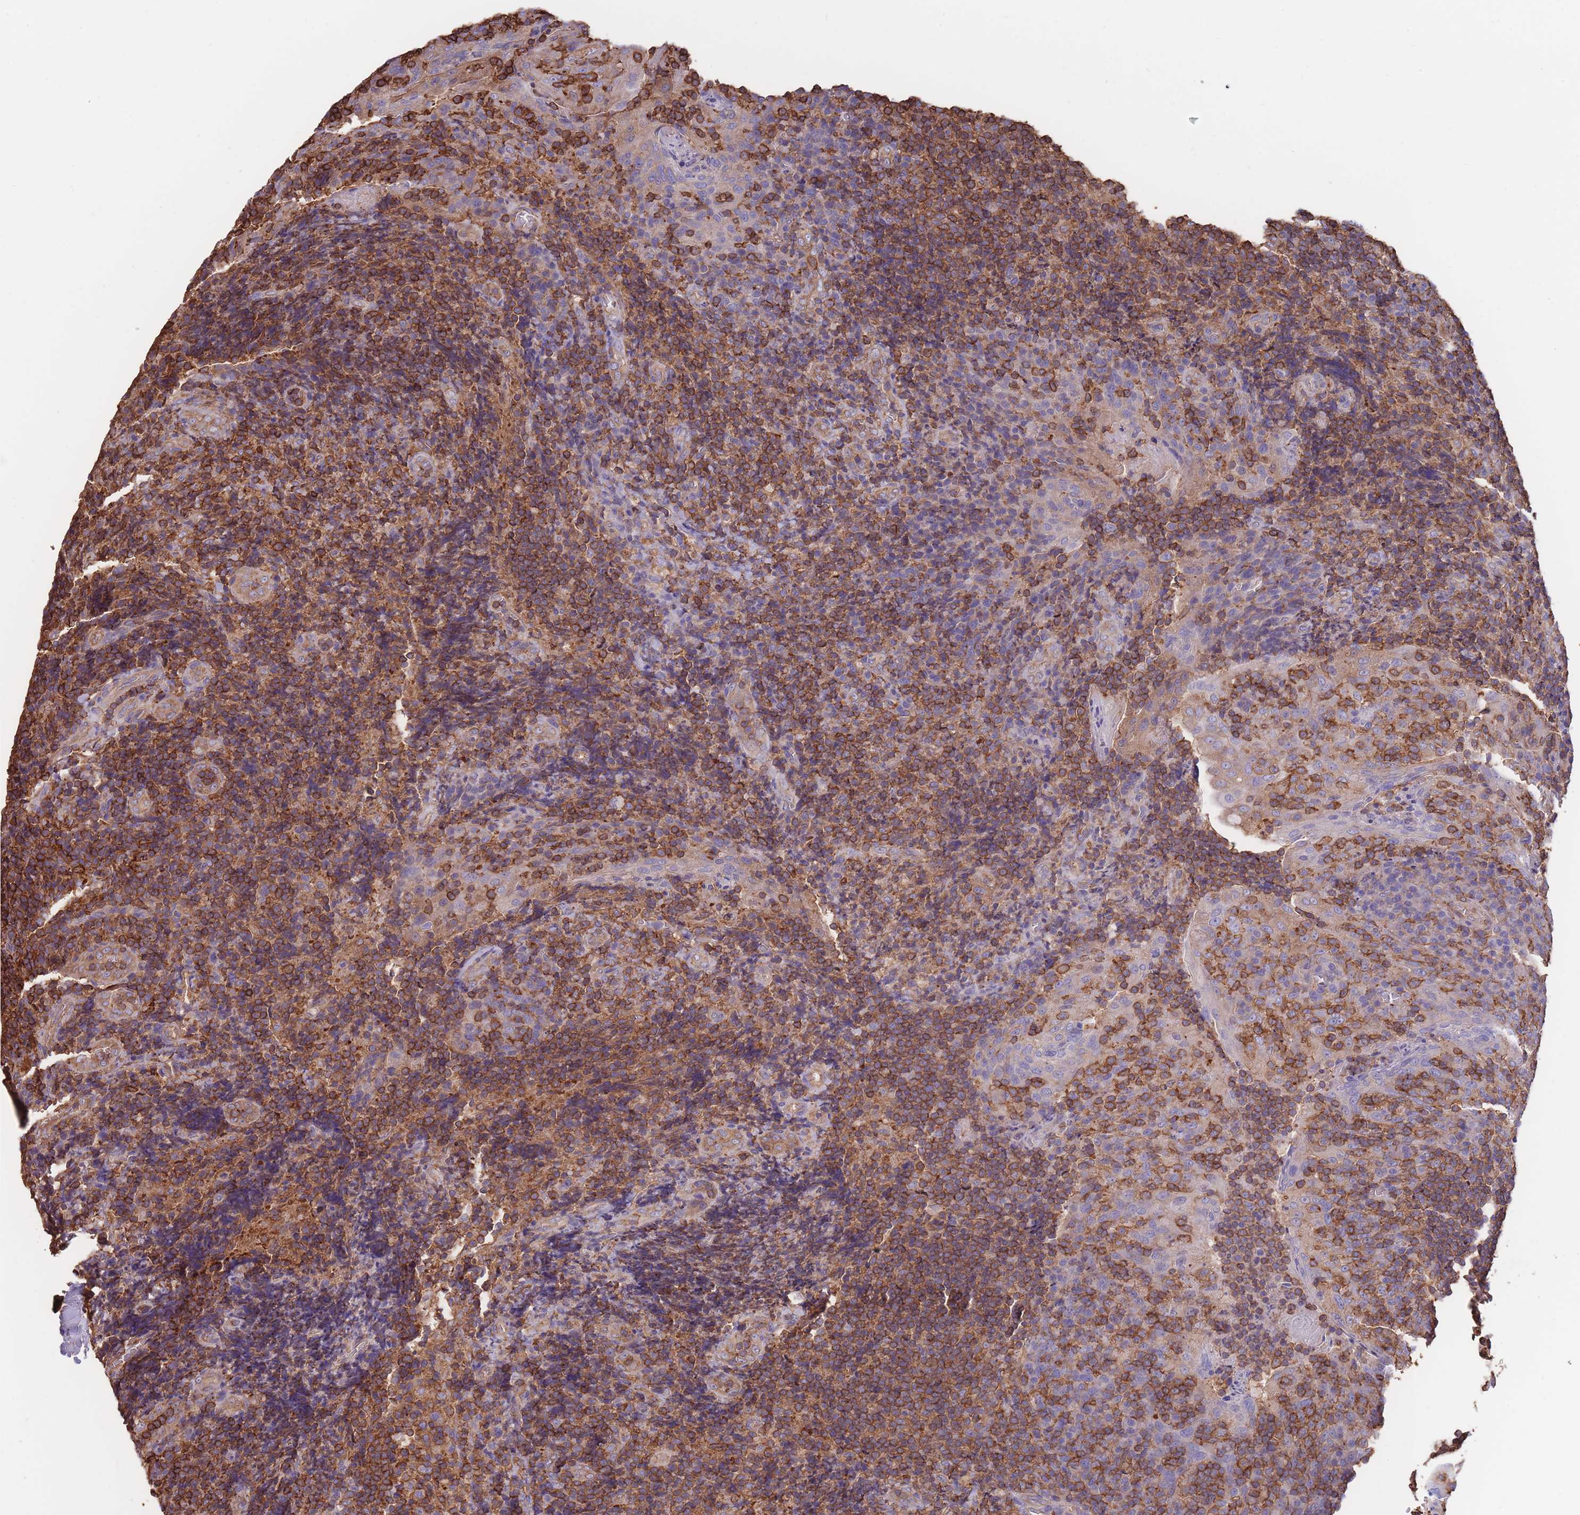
{"staining": {"intensity": "strong", "quantity": ">75%", "location": "cytoplasmic/membranous"}, "tissue": "tonsil", "cell_type": "Germinal center cells", "image_type": "normal", "snomed": [{"axis": "morphology", "description": "Normal tissue, NOS"}, {"axis": "topography", "description": "Tonsil"}], "caption": "This image reveals immunohistochemistry (IHC) staining of benign human tonsil, with high strong cytoplasmic/membranous expression in approximately >75% of germinal center cells.", "gene": "LRRN4CL", "patient": {"sex": "male", "age": 17}}